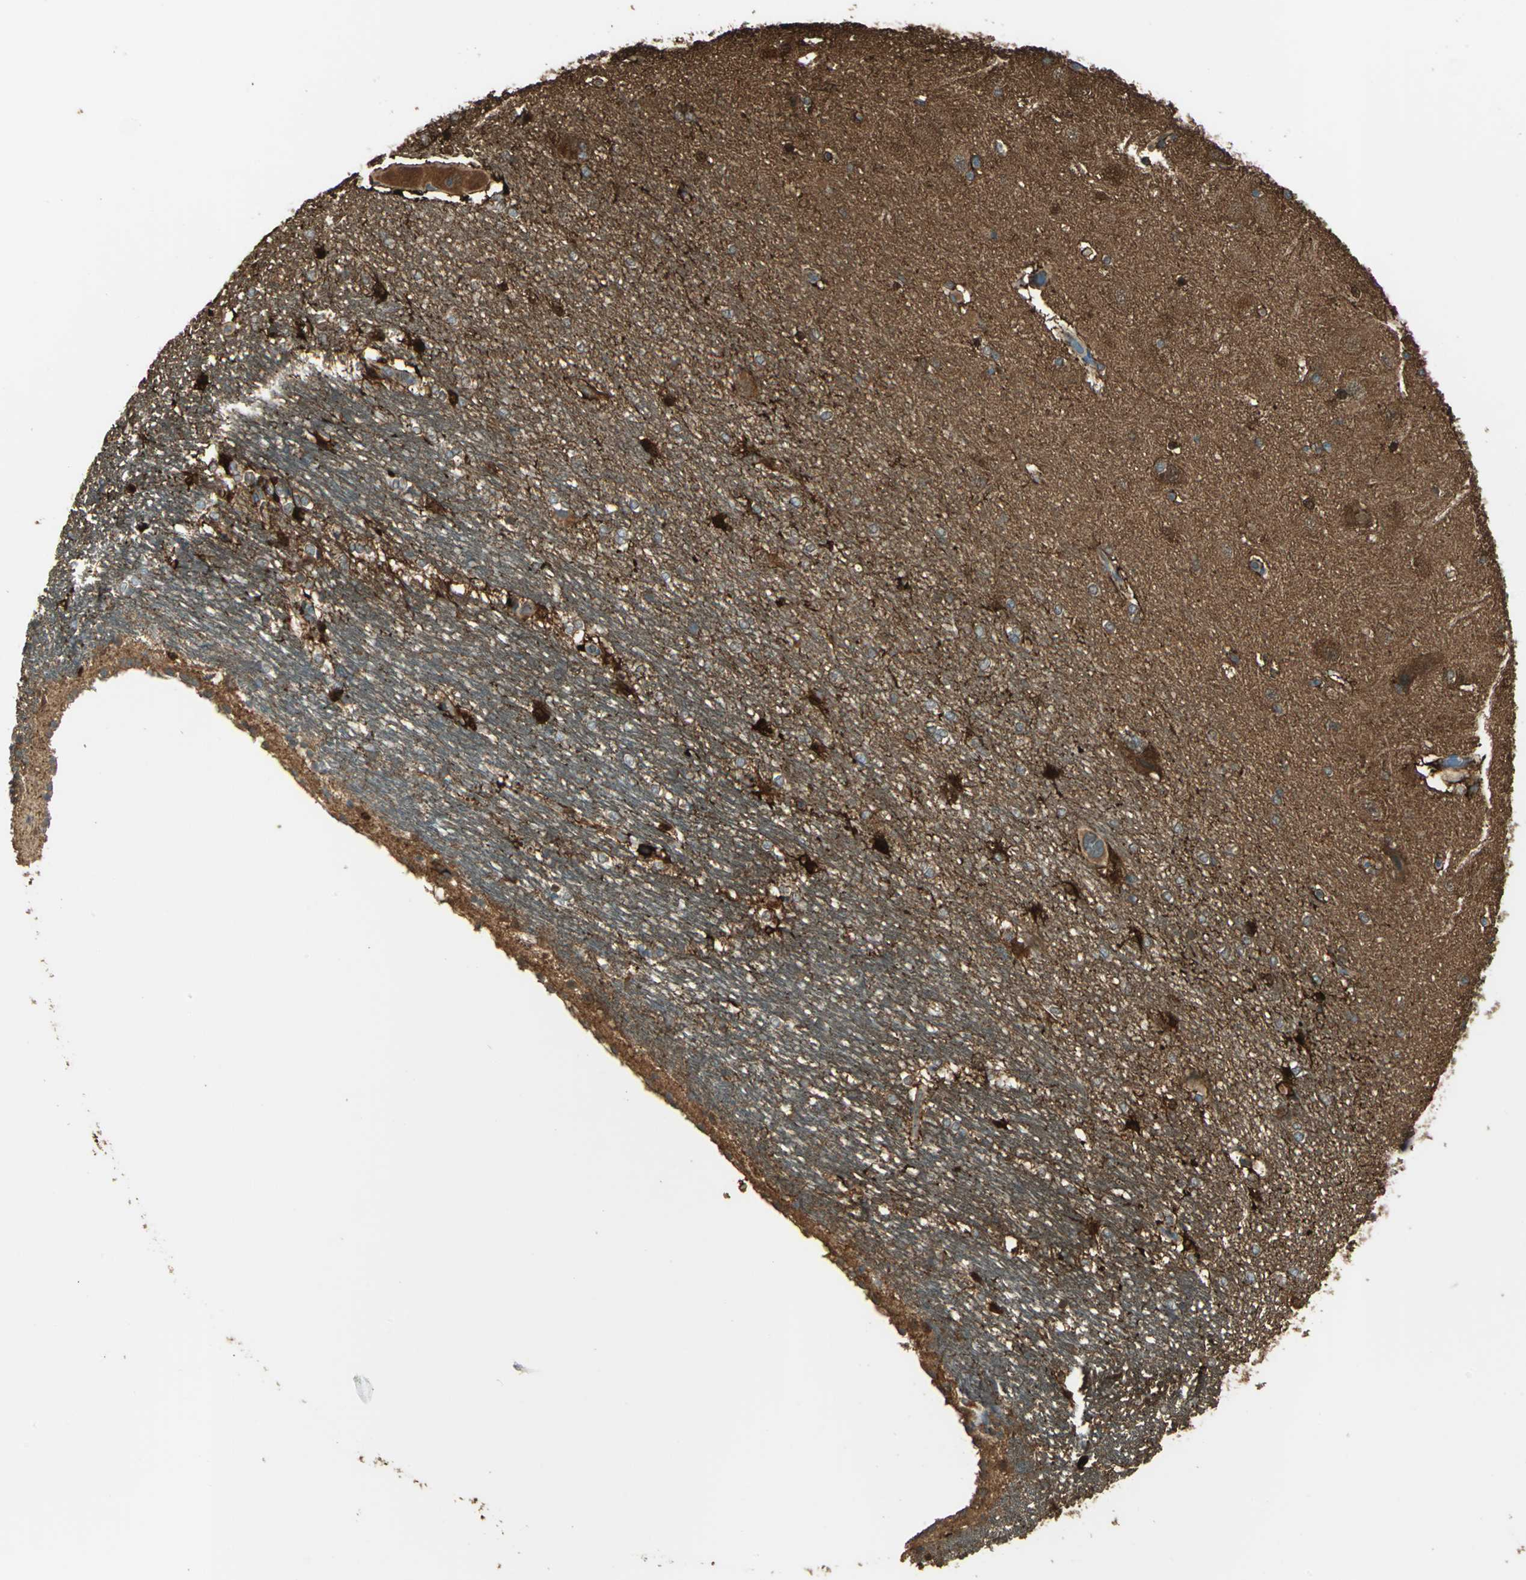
{"staining": {"intensity": "strong", "quantity": "25%-75%", "location": "cytoplasmic/membranous,nuclear"}, "tissue": "hippocampus", "cell_type": "Glial cells", "image_type": "normal", "snomed": [{"axis": "morphology", "description": "Normal tissue, NOS"}, {"axis": "topography", "description": "Hippocampus"}], "caption": "DAB immunohistochemical staining of normal human hippocampus reveals strong cytoplasmic/membranous,nuclear protein positivity in approximately 25%-75% of glial cells.", "gene": "DDAH1", "patient": {"sex": "female", "age": 19}}